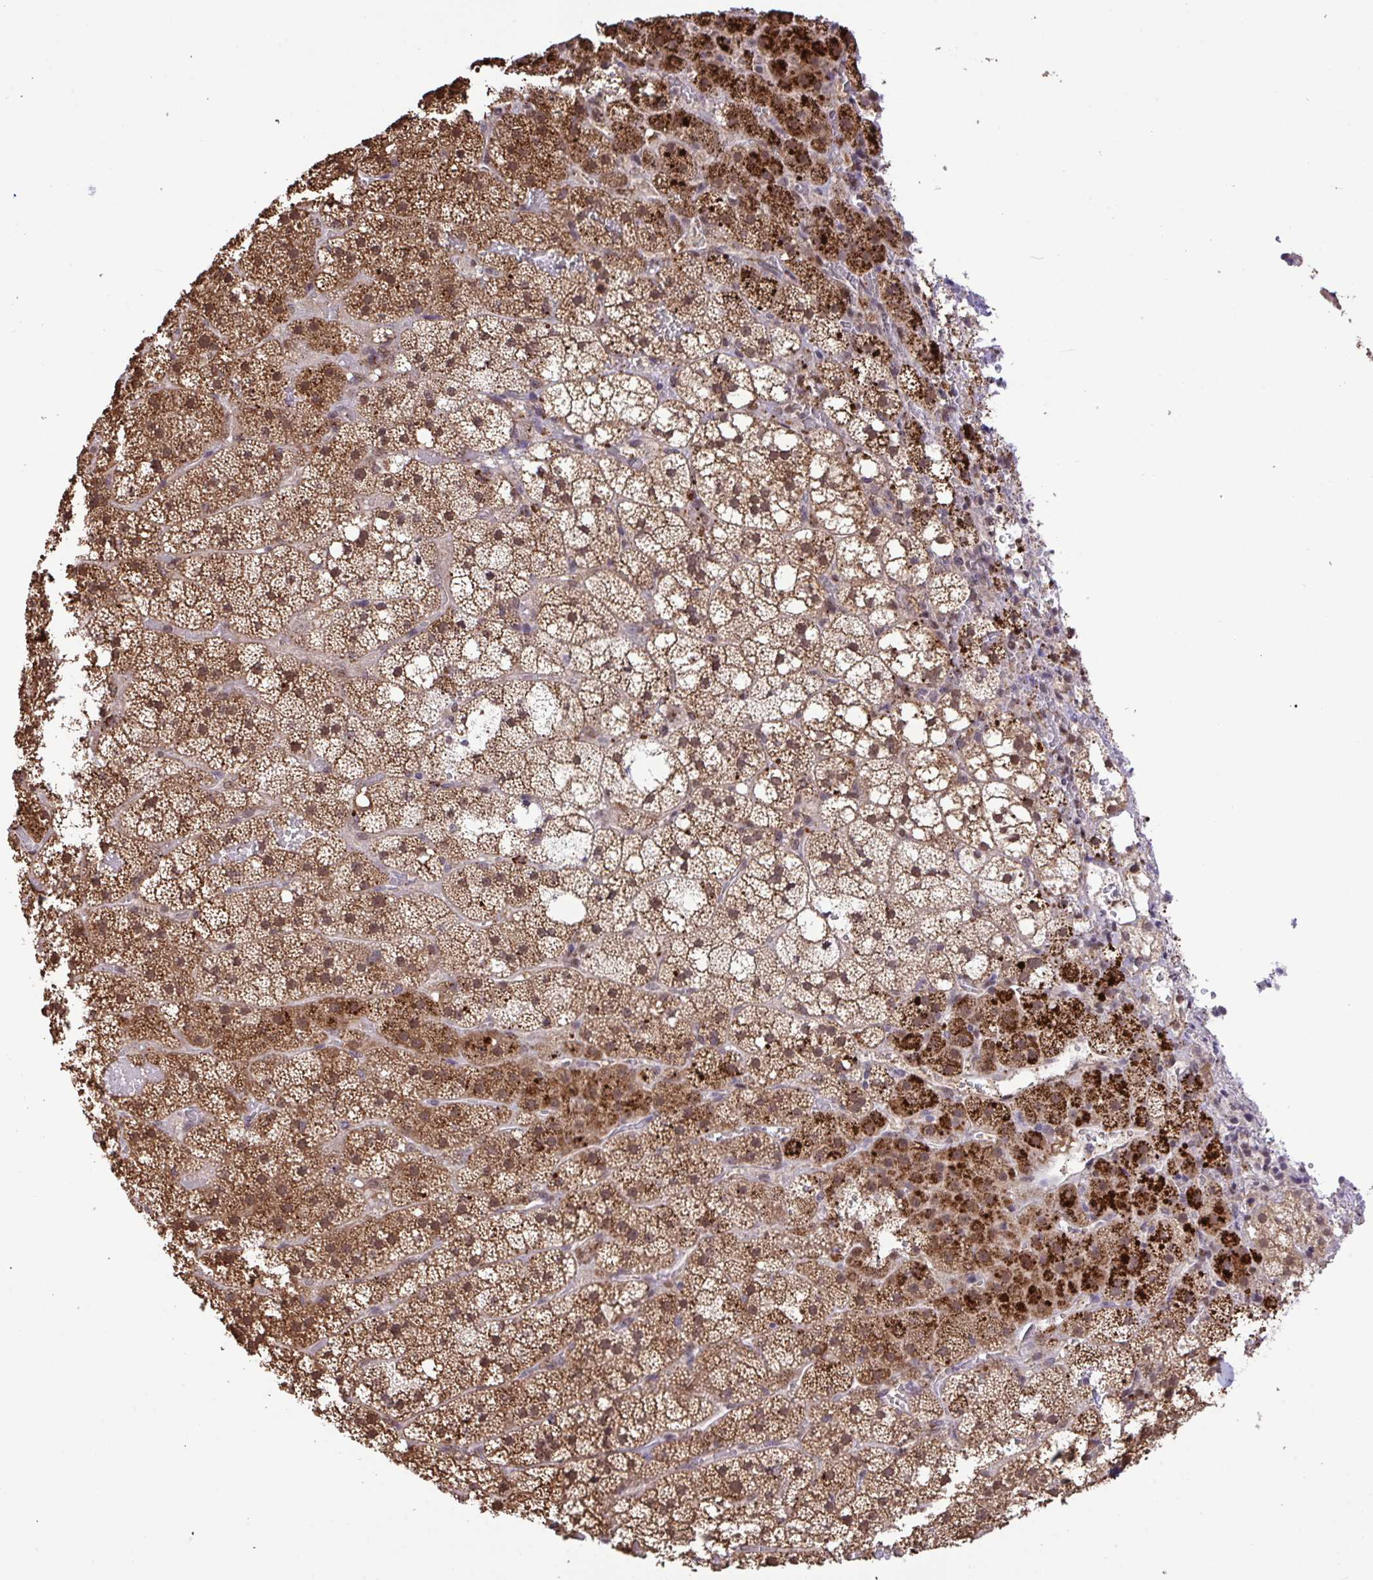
{"staining": {"intensity": "strong", "quantity": ">75%", "location": "cytoplasmic/membranous"}, "tissue": "adrenal gland", "cell_type": "Glandular cells", "image_type": "normal", "snomed": [{"axis": "morphology", "description": "Normal tissue, NOS"}, {"axis": "topography", "description": "Adrenal gland"}], "caption": "DAB immunohistochemical staining of unremarkable human adrenal gland exhibits strong cytoplasmic/membranous protein expression in about >75% of glandular cells.", "gene": "C12orf57", "patient": {"sex": "male", "age": 53}}